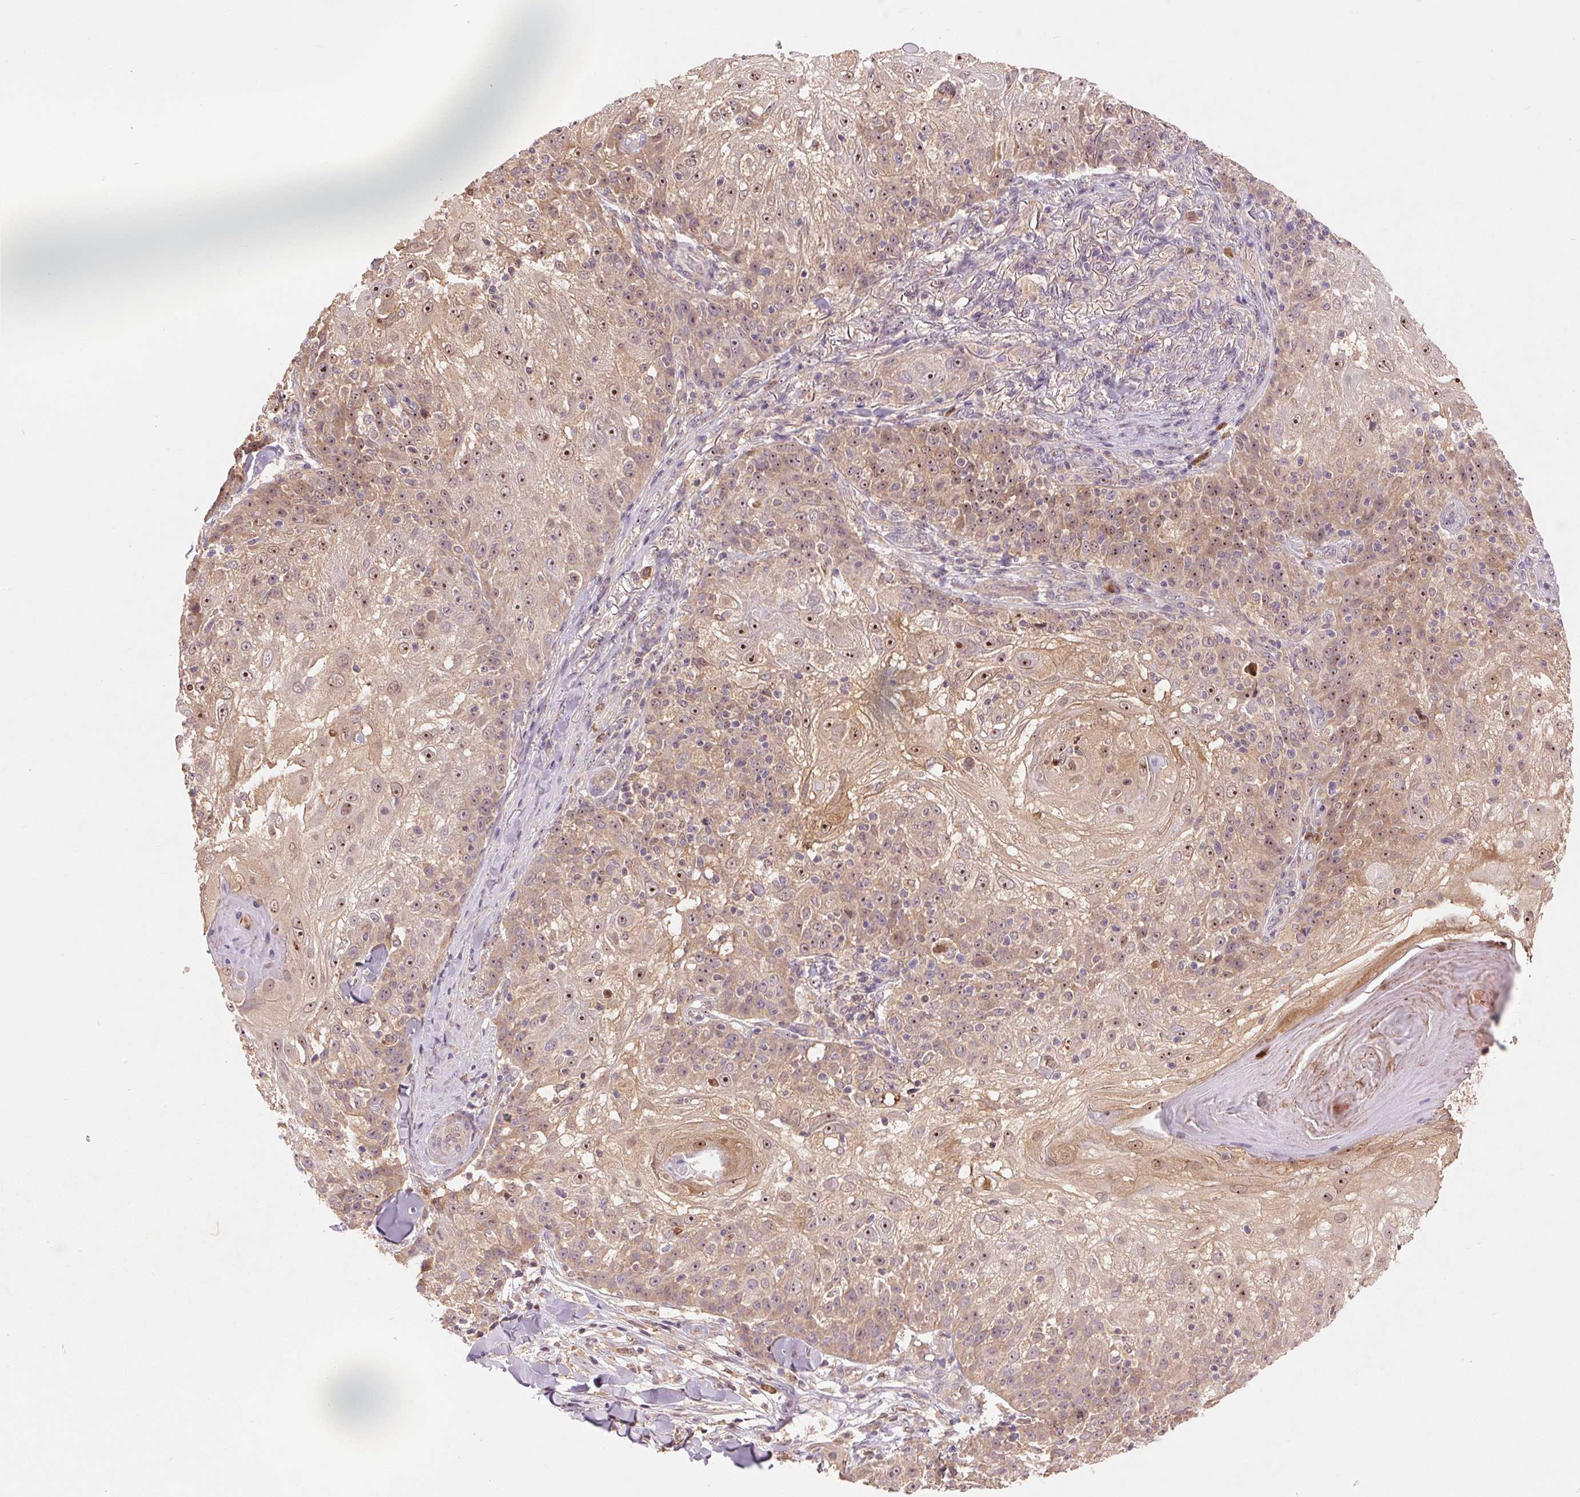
{"staining": {"intensity": "moderate", "quantity": ">75%", "location": "cytoplasmic/membranous,nuclear"}, "tissue": "skin cancer", "cell_type": "Tumor cells", "image_type": "cancer", "snomed": [{"axis": "morphology", "description": "Normal tissue, NOS"}, {"axis": "morphology", "description": "Squamous cell carcinoma, NOS"}, {"axis": "topography", "description": "Skin"}], "caption": "Skin cancer (squamous cell carcinoma) was stained to show a protein in brown. There is medium levels of moderate cytoplasmic/membranous and nuclear staining in about >75% of tumor cells. (Brightfield microscopy of DAB IHC at high magnification).", "gene": "RANBP3L", "patient": {"sex": "female", "age": 83}}